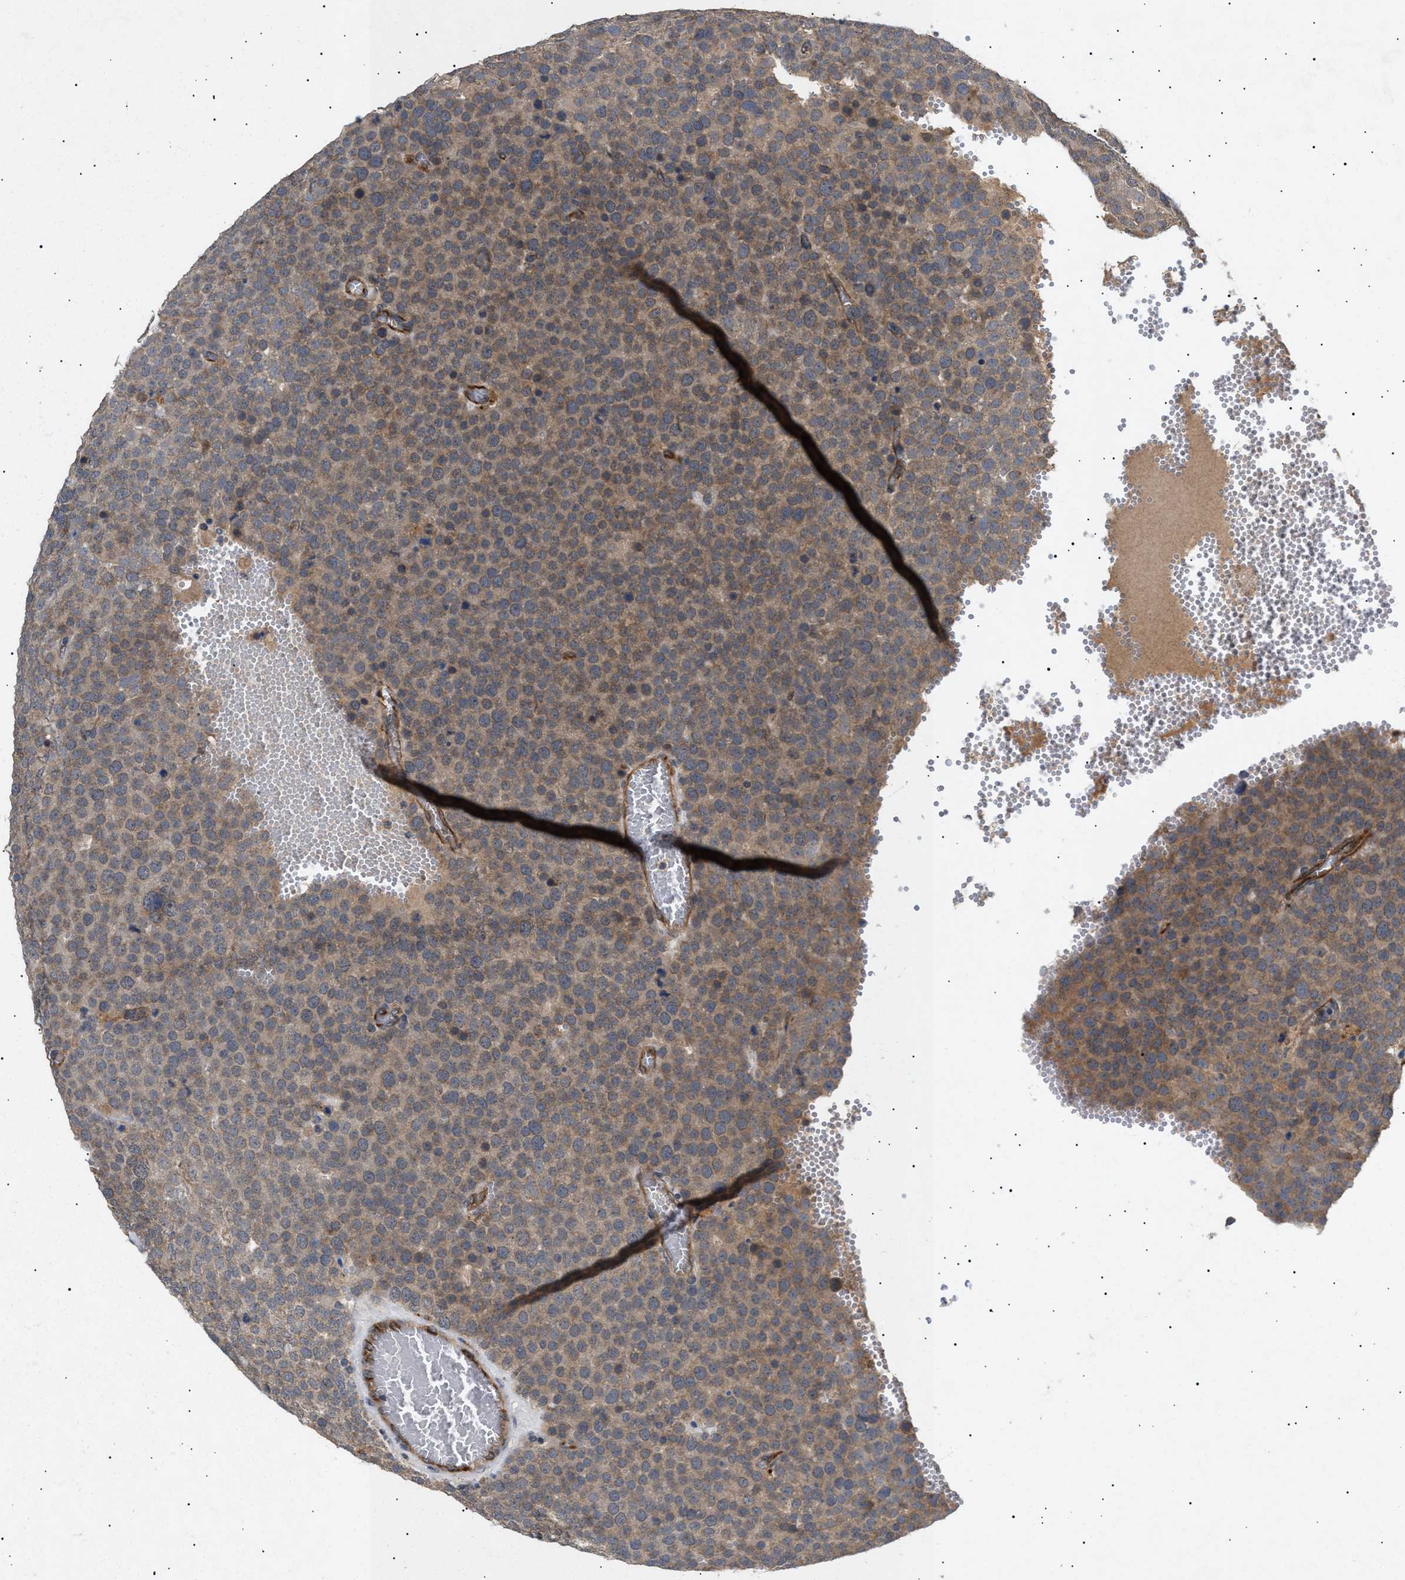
{"staining": {"intensity": "moderate", "quantity": ">75%", "location": "cytoplasmic/membranous"}, "tissue": "testis cancer", "cell_type": "Tumor cells", "image_type": "cancer", "snomed": [{"axis": "morphology", "description": "Normal tissue, NOS"}, {"axis": "morphology", "description": "Seminoma, NOS"}, {"axis": "topography", "description": "Testis"}], "caption": "Immunohistochemistry (DAB) staining of testis seminoma exhibits moderate cytoplasmic/membranous protein expression in about >75% of tumor cells. (DAB (3,3'-diaminobenzidine) IHC with brightfield microscopy, high magnification).", "gene": "SIRT5", "patient": {"sex": "male", "age": 71}}